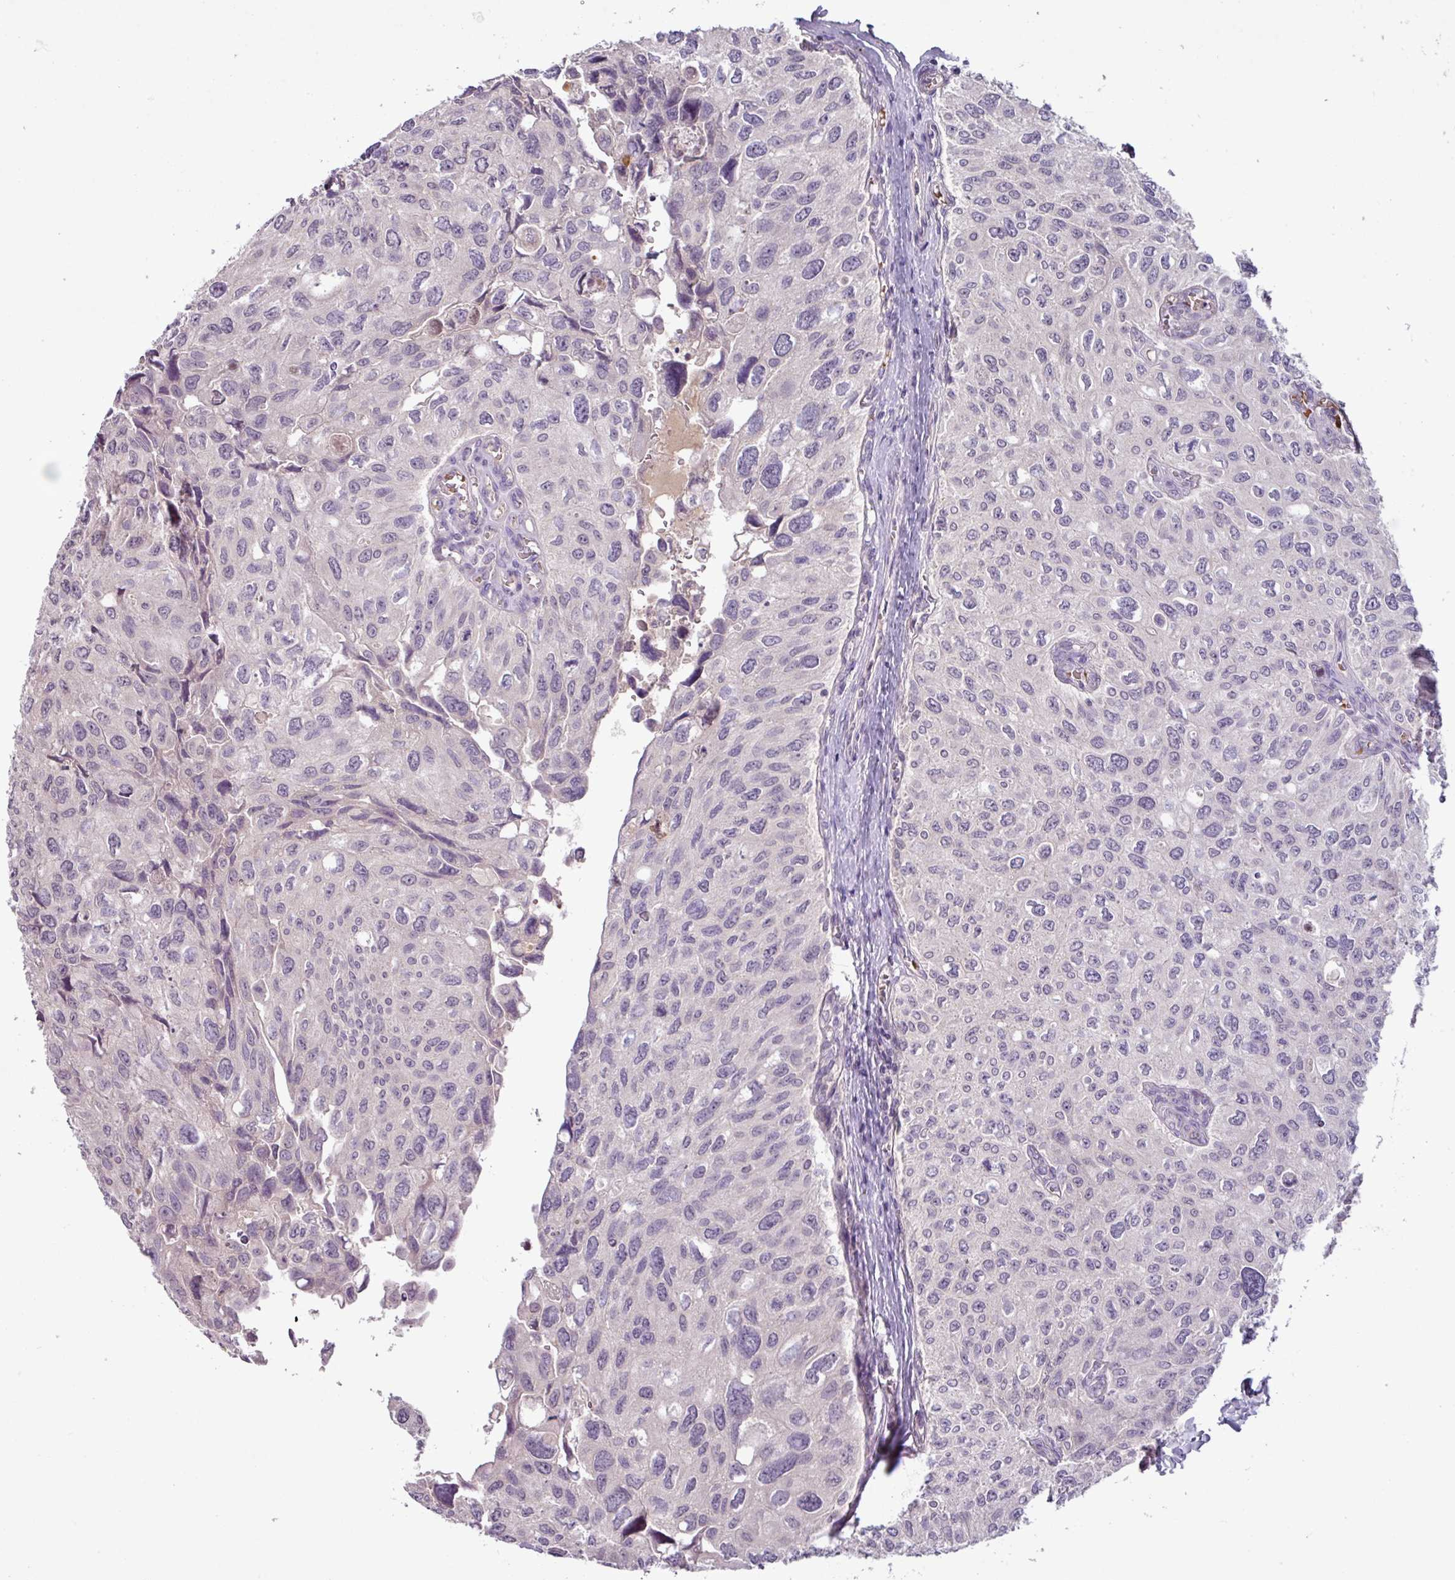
{"staining": {"intensity": "negative", "quantity": "none", "location": "none"}, "tissue": "urothelial cancer", "cell_type": "Tumor cells", "image_type": "cancer", "snomed": [{"axis": "morphology", "description": "Urothelial carcinoma, NOS"}, {"axis": "topography", "description": "Urinary bladder"}], "caption": "Immunohistochemical staining of human urothelial cancer exhibits no significant staining in tumor cells.", "gene": "SLC5A10", "patient": {"sex": "male", "age": 80}}